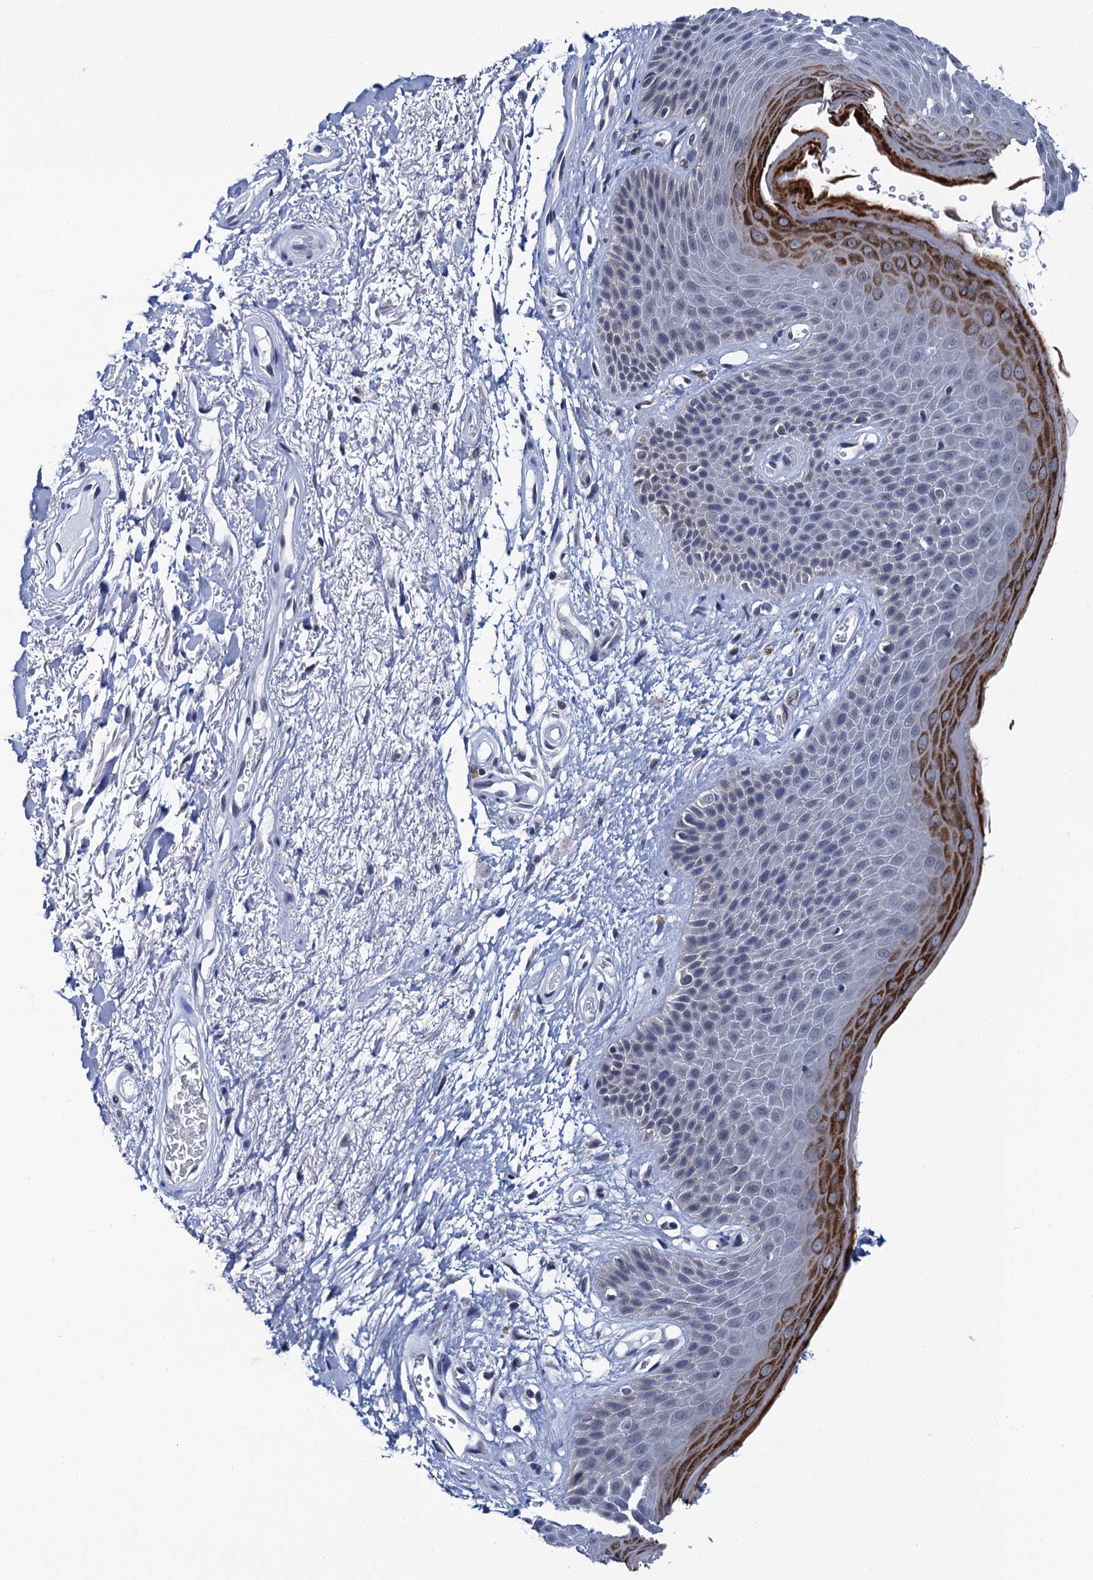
{"staining": {"intensity": "strong", "quantity": "<25%", "location": "cytoplasmic/membranous"}, "tissue": "skin", "cell_type": "Epidermal cells", "image_type": "normal", "snomed": [{"axis": "morphology", "description": "Normal tissue, NOS"}, {"axis": "topography", "description": "Anal"}], "caption": "This is a micrograph of immunohistochemistry staining of benign skin, which shows strong positivity in the cytoplasmic/membranous of epidermal cells.", "gene": "C16orf87", "patient": {"sex": "male", "age": 74}}